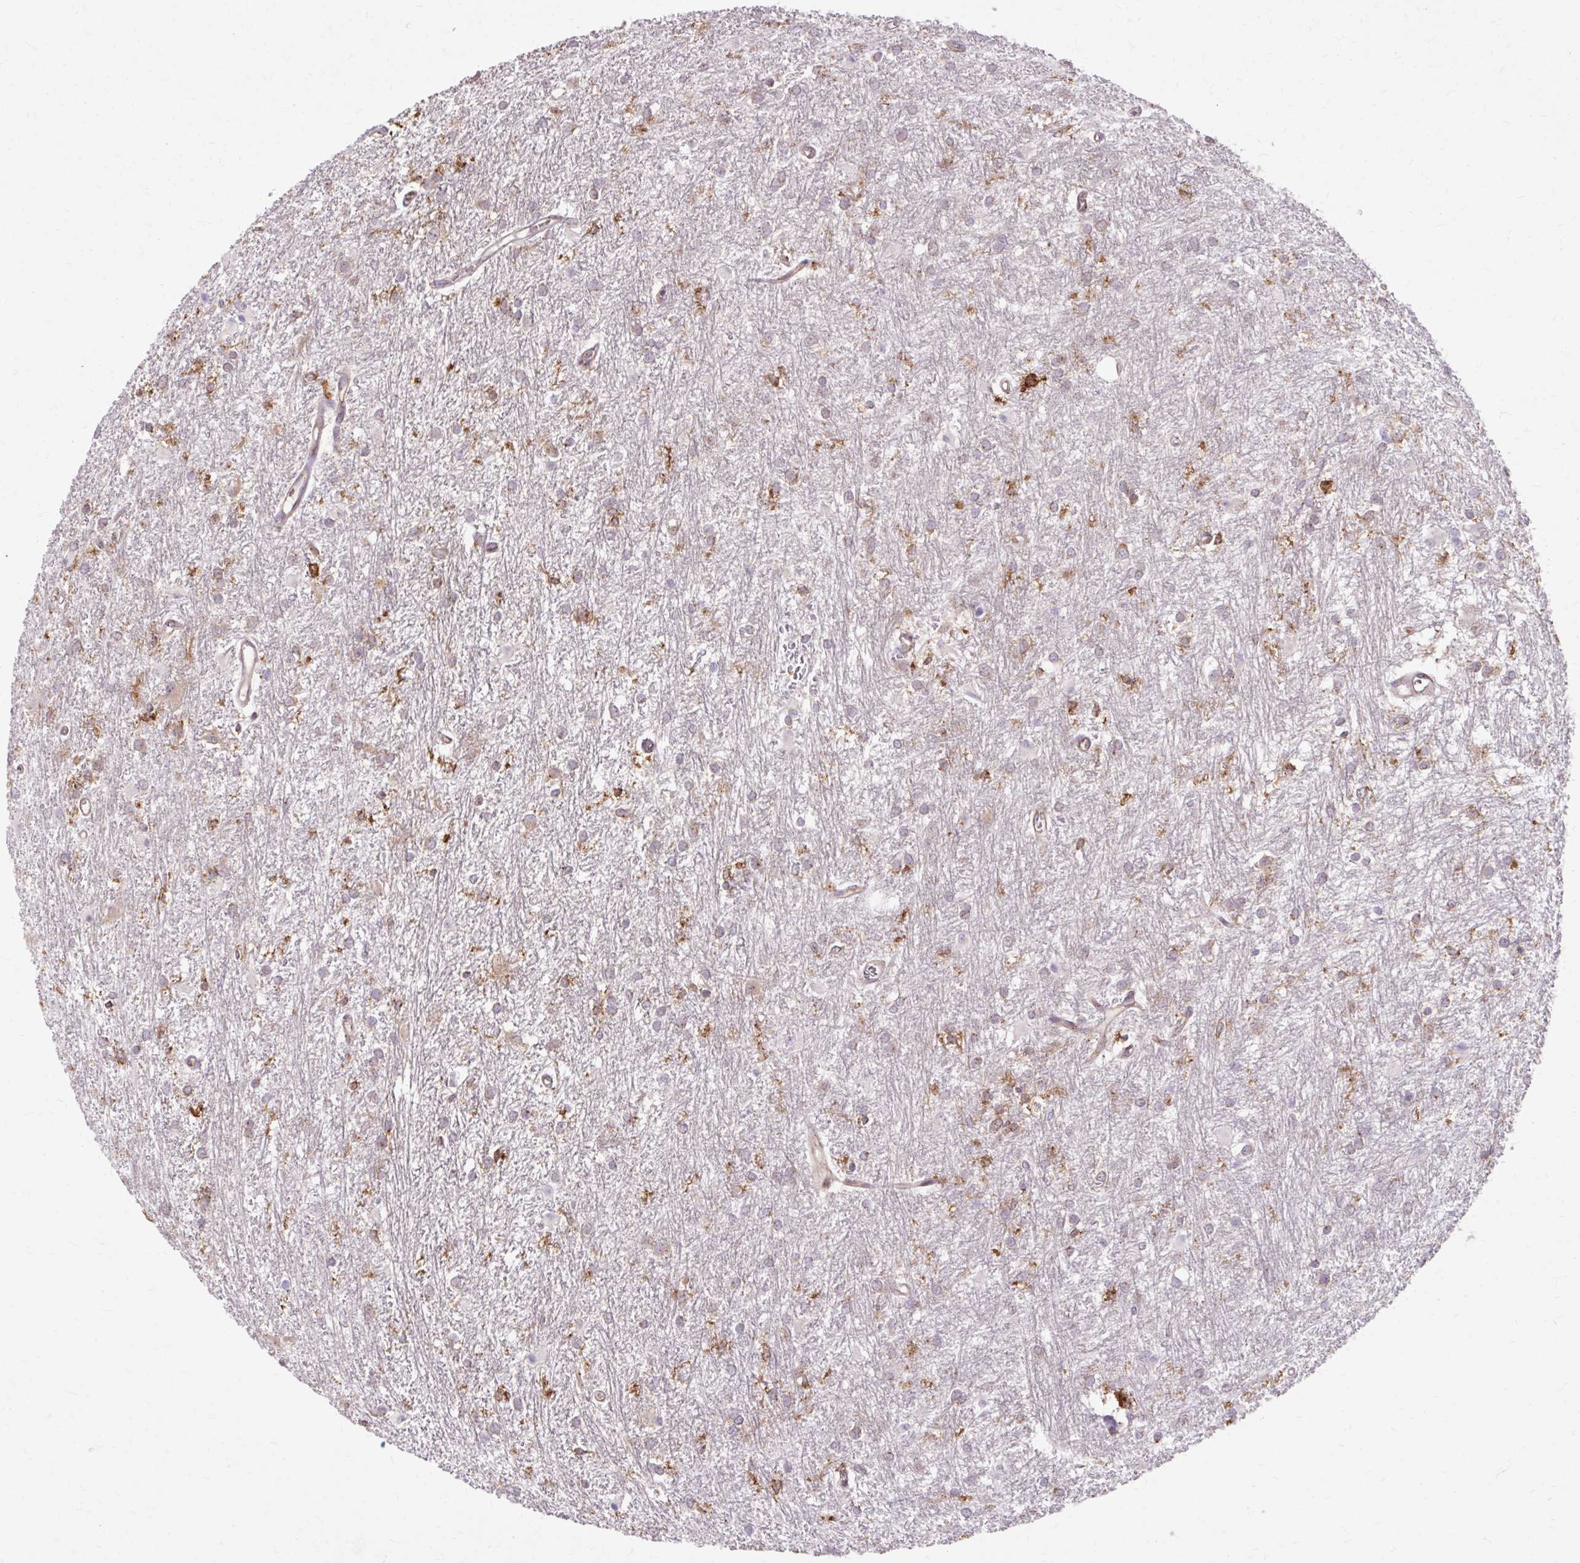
{"staining": {"intensity": "moderate", "quantity": "<25%", "location": "cytoplasmic/membranous"}, "tissue": "glioma", "cell_type": "Tumor cells", "image_type": "cancer", "snomed": [{"axis": "morphology", "description": "Glioma, malignant, High grade"}, {"axis": "topography", "description": "Brain"}], "caption": "This image displays glioma stained with immunohistochemistry to label a protein in brown. The cytoplasmic/membranous of tumor cells show moderate positivity for the protein. Nuclei are counter-stained blue.", "gene": "MZT2B", "patient": {"sex": "female", "age": 50}}